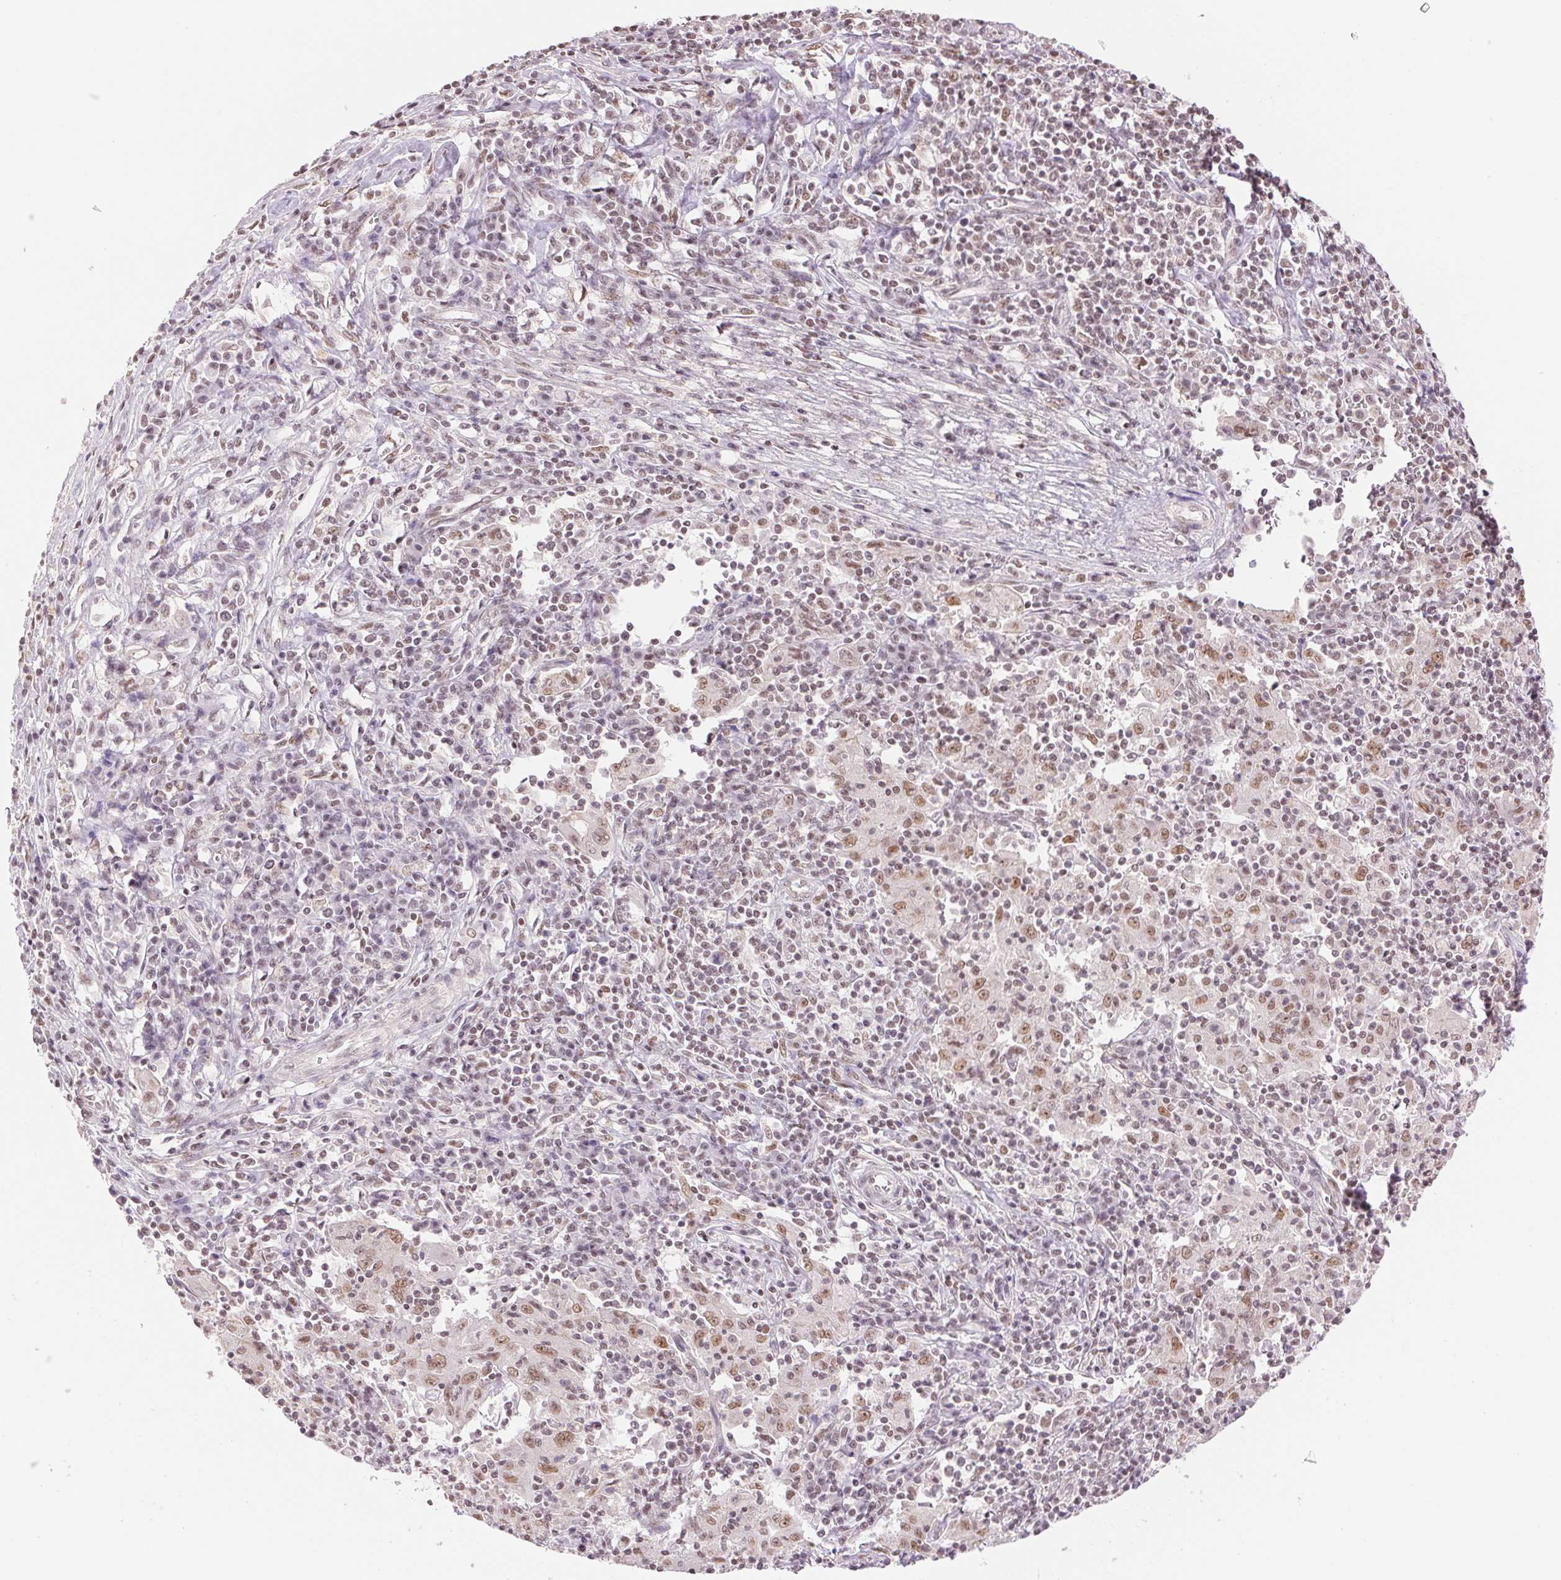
{"staining": {"intensity": "moderate", "quantity": ">75%", "location": "nuclear"}, "tissue": "pancreatic cancer", "cell_type": "Tumor cells", "image_type": "cancer", "snomed": [{"axis": "morphology", "description": "Adenocarcinoma, NOS"}, {"axis": "topography", "description": "Pancreas"}], "caption": "A photomicrograph of human pancreatic cancer stained for a protein exhibits moderate nuclear brown staining in tumor cells. (Stains: DAB (3,3'-diaminobenzidine) in brown, nuclei in blue, Microscopy: brightfield microscopy at high magnification).", "gene": "RPRD1B", "patient": {"sex": "male", "age": 63}}